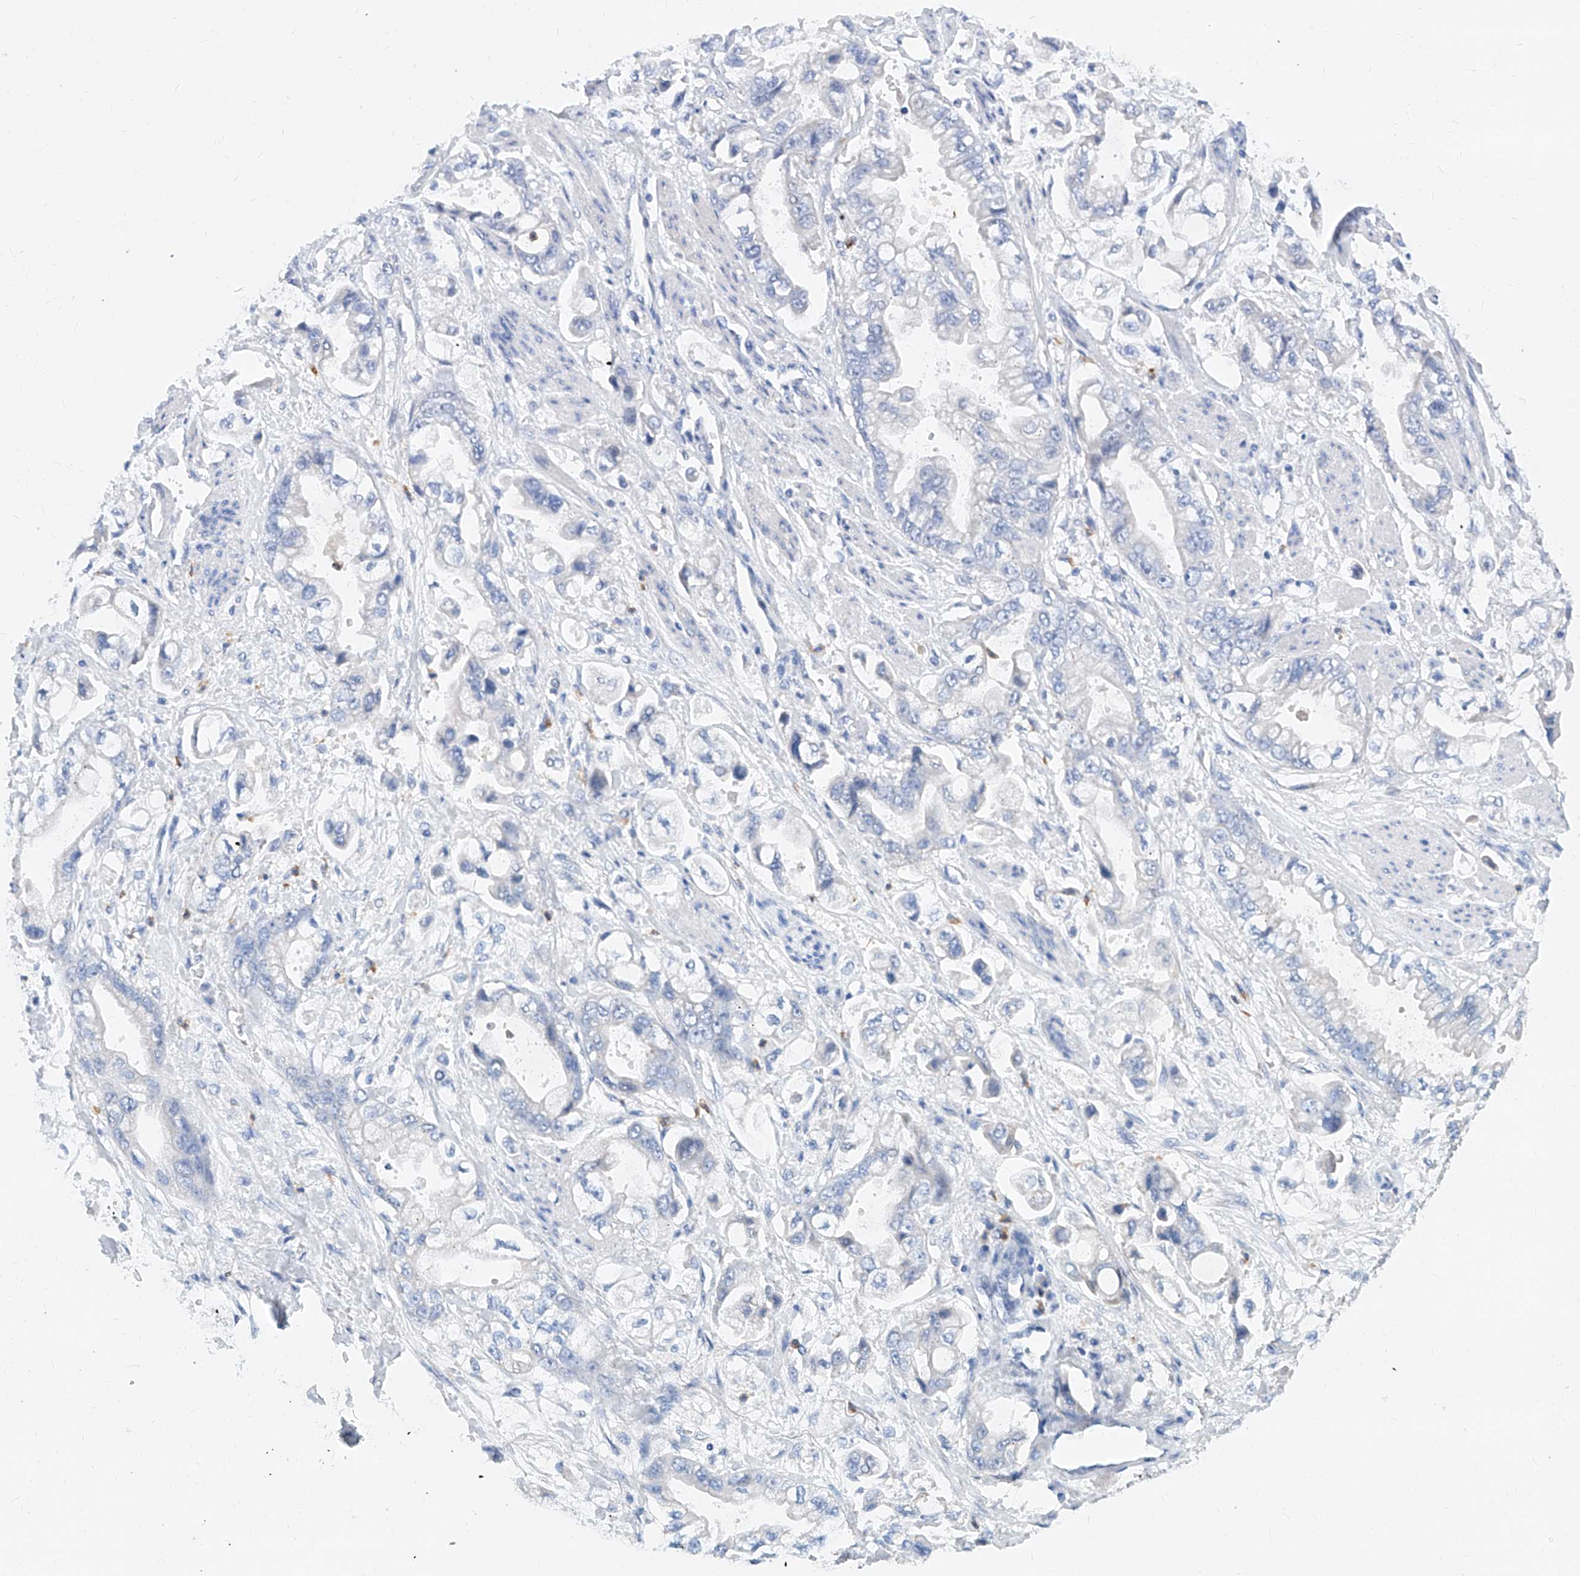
{"staining": {"intensity": "negative", "quantity": "none", "location": "none"}, "tissue": "stomach cancer", "cell_type": "Tumor cells", "image_type": "cancer", "snomed": [{"axis": "morphology", "description": "Adenocarcinoma, NOS"}, {"axis": "topography", "description": "Stomach"}], "caption": "Tumor cells are negative for protein expression in human stomach cancer (adenocarcinoma).", "gene": "SLC25A29", "patient": {"sex": "male", "age": 62}}